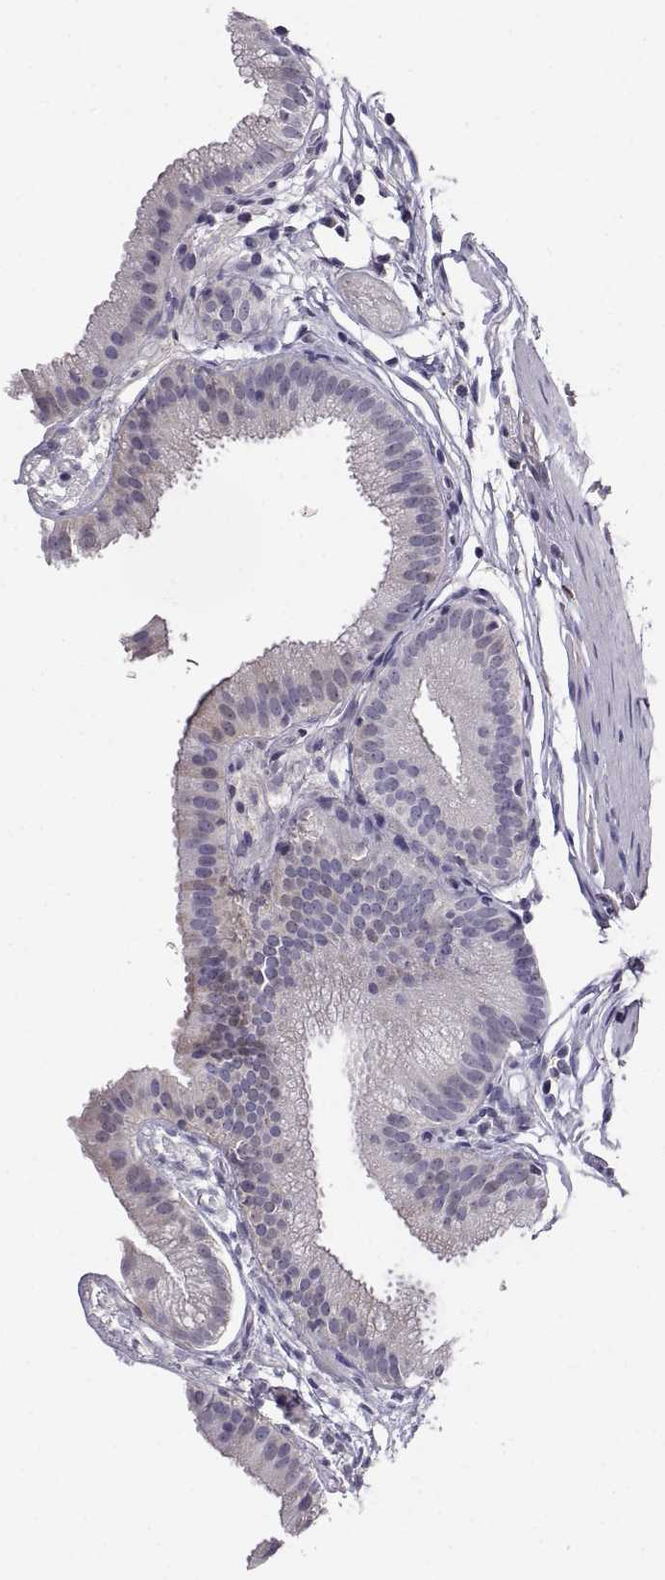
{"staining": {"intensity": "negative", "quantity": "none", "location": "none"}, "tissue": "gallbladder", "cell_type": "Glandular cells", "image_type": "normal", "snomed": [{"axis": "morphology", "description": "Normal tissue, NOS"}, {"axis": "topography", "description": "Gallbladder"}], "caption": "An IHC micrograph of unremarkable gallbladder is shown. There is no staining in glandular cells of gallbladder. (IHC, brightfield microscopy, high magnification).", "gene": "AKR1B1", "patient": {"sex": "female", "age": 45}}